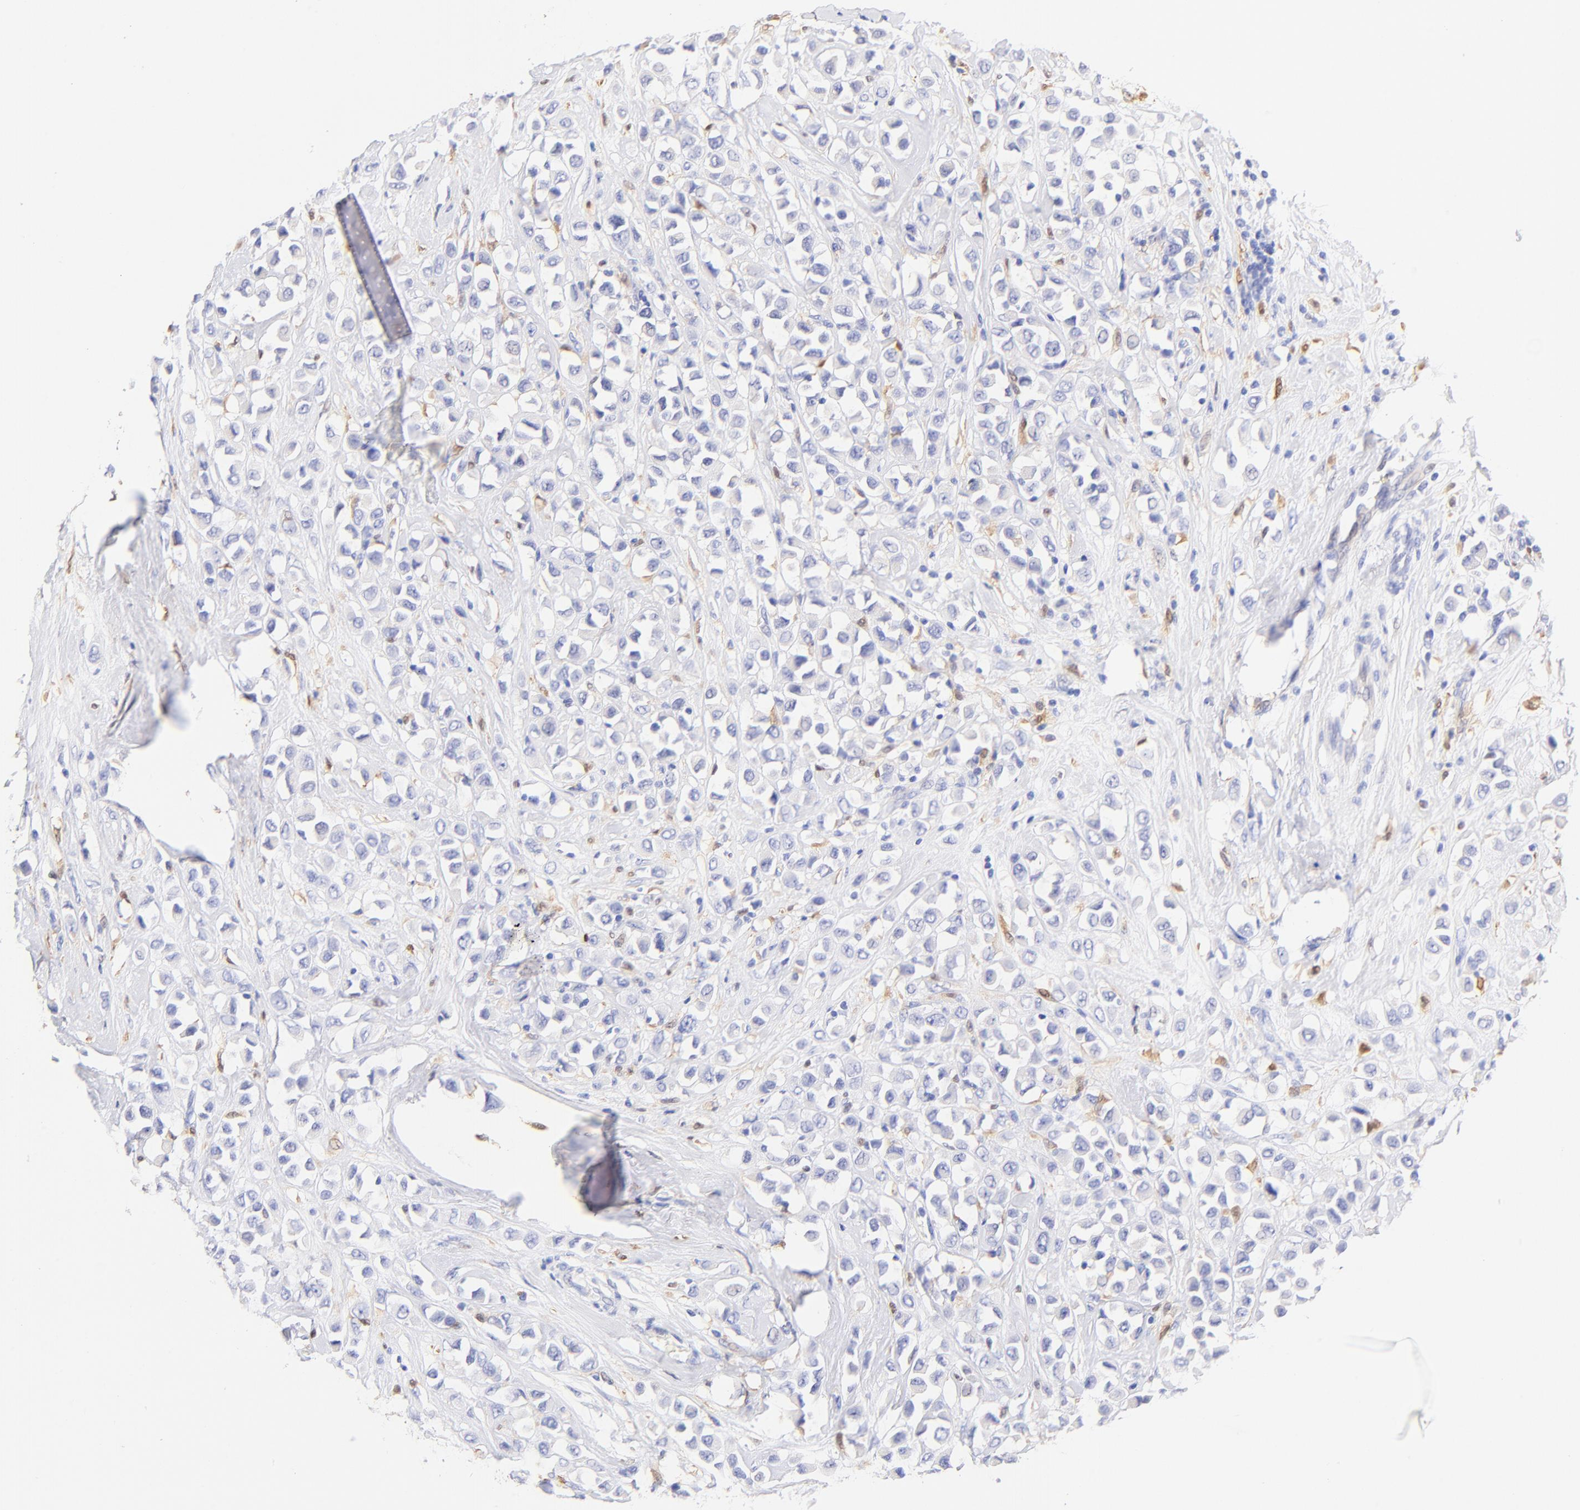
{"staining": {"intensity": "negative", "quantity": "none", "location": "none"}, "tissue": "breast cancer", "cell_type": "Tumor cells", "image_type": "cancer", "snomed": [{"axis": "morphology", "description": "Duct carcinoma"}, {"axis": "topography", "description": "Breast"}], "caption": "Human breast cancer stained for a protein using immunohistochemistry reveals no positivity in tumor cells.", "gene": "ALDH1A1", "patient": {"sex": "female", "age": 61}}